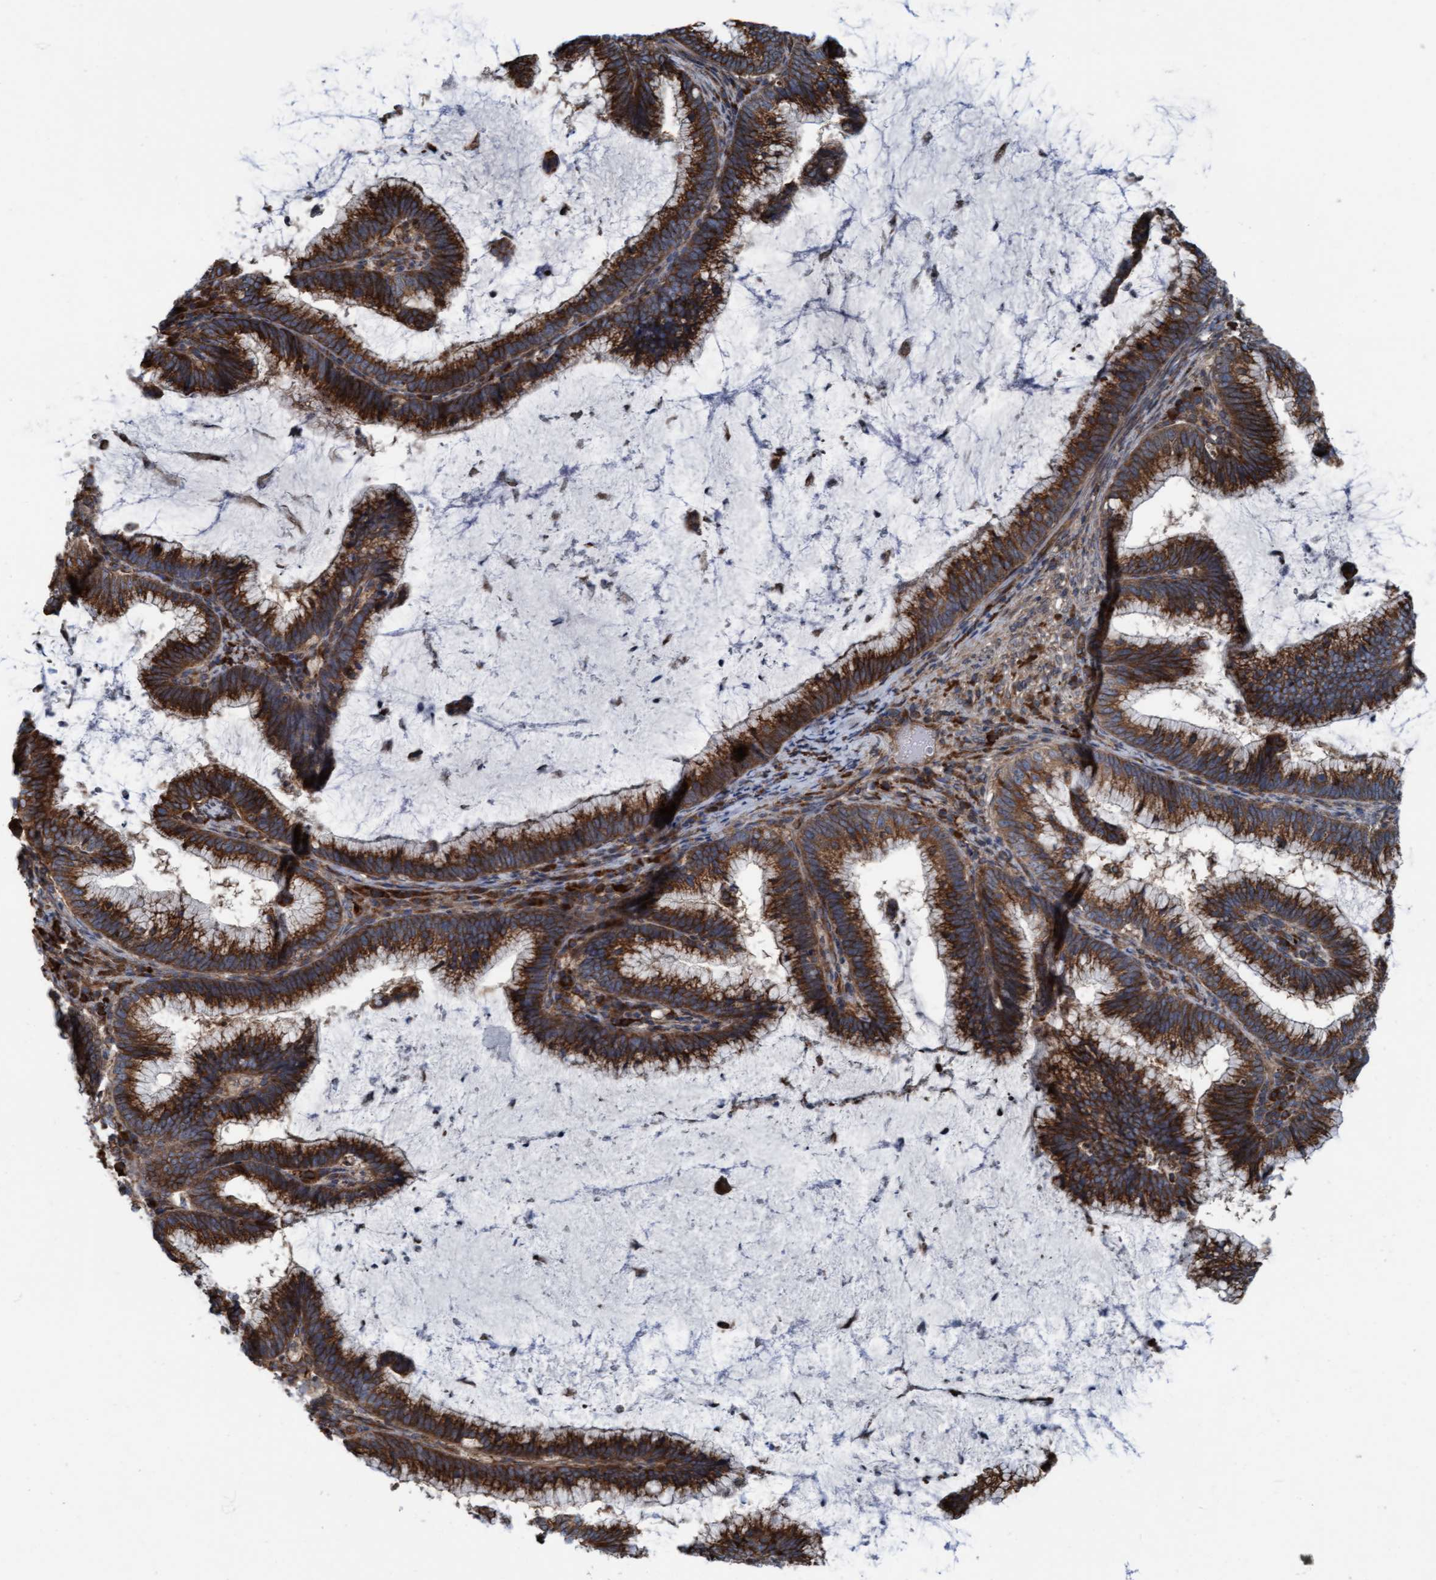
{"staining": {"intensity": "strong", "quantity": ">75%", "location": "cytoplasmic/membranous"}, "tissue": "cervical cancer", "cell_type": "Tumor cells", "image_type": "cancer", "snomed": [{"axis": "morphology", "description": "Adenocarcinoma, NOS"}, {"axis": "topography", "description": "Cervix"}], "caption": "Immunohistochemical staining of human adenocarcinoma (cervical) exhibits strong cytoplasmic/membranous protein staining in about >75% of tumor cells.", "gene": "RAP1GAP2", "patient": {"sex": "female", "age": 36}}